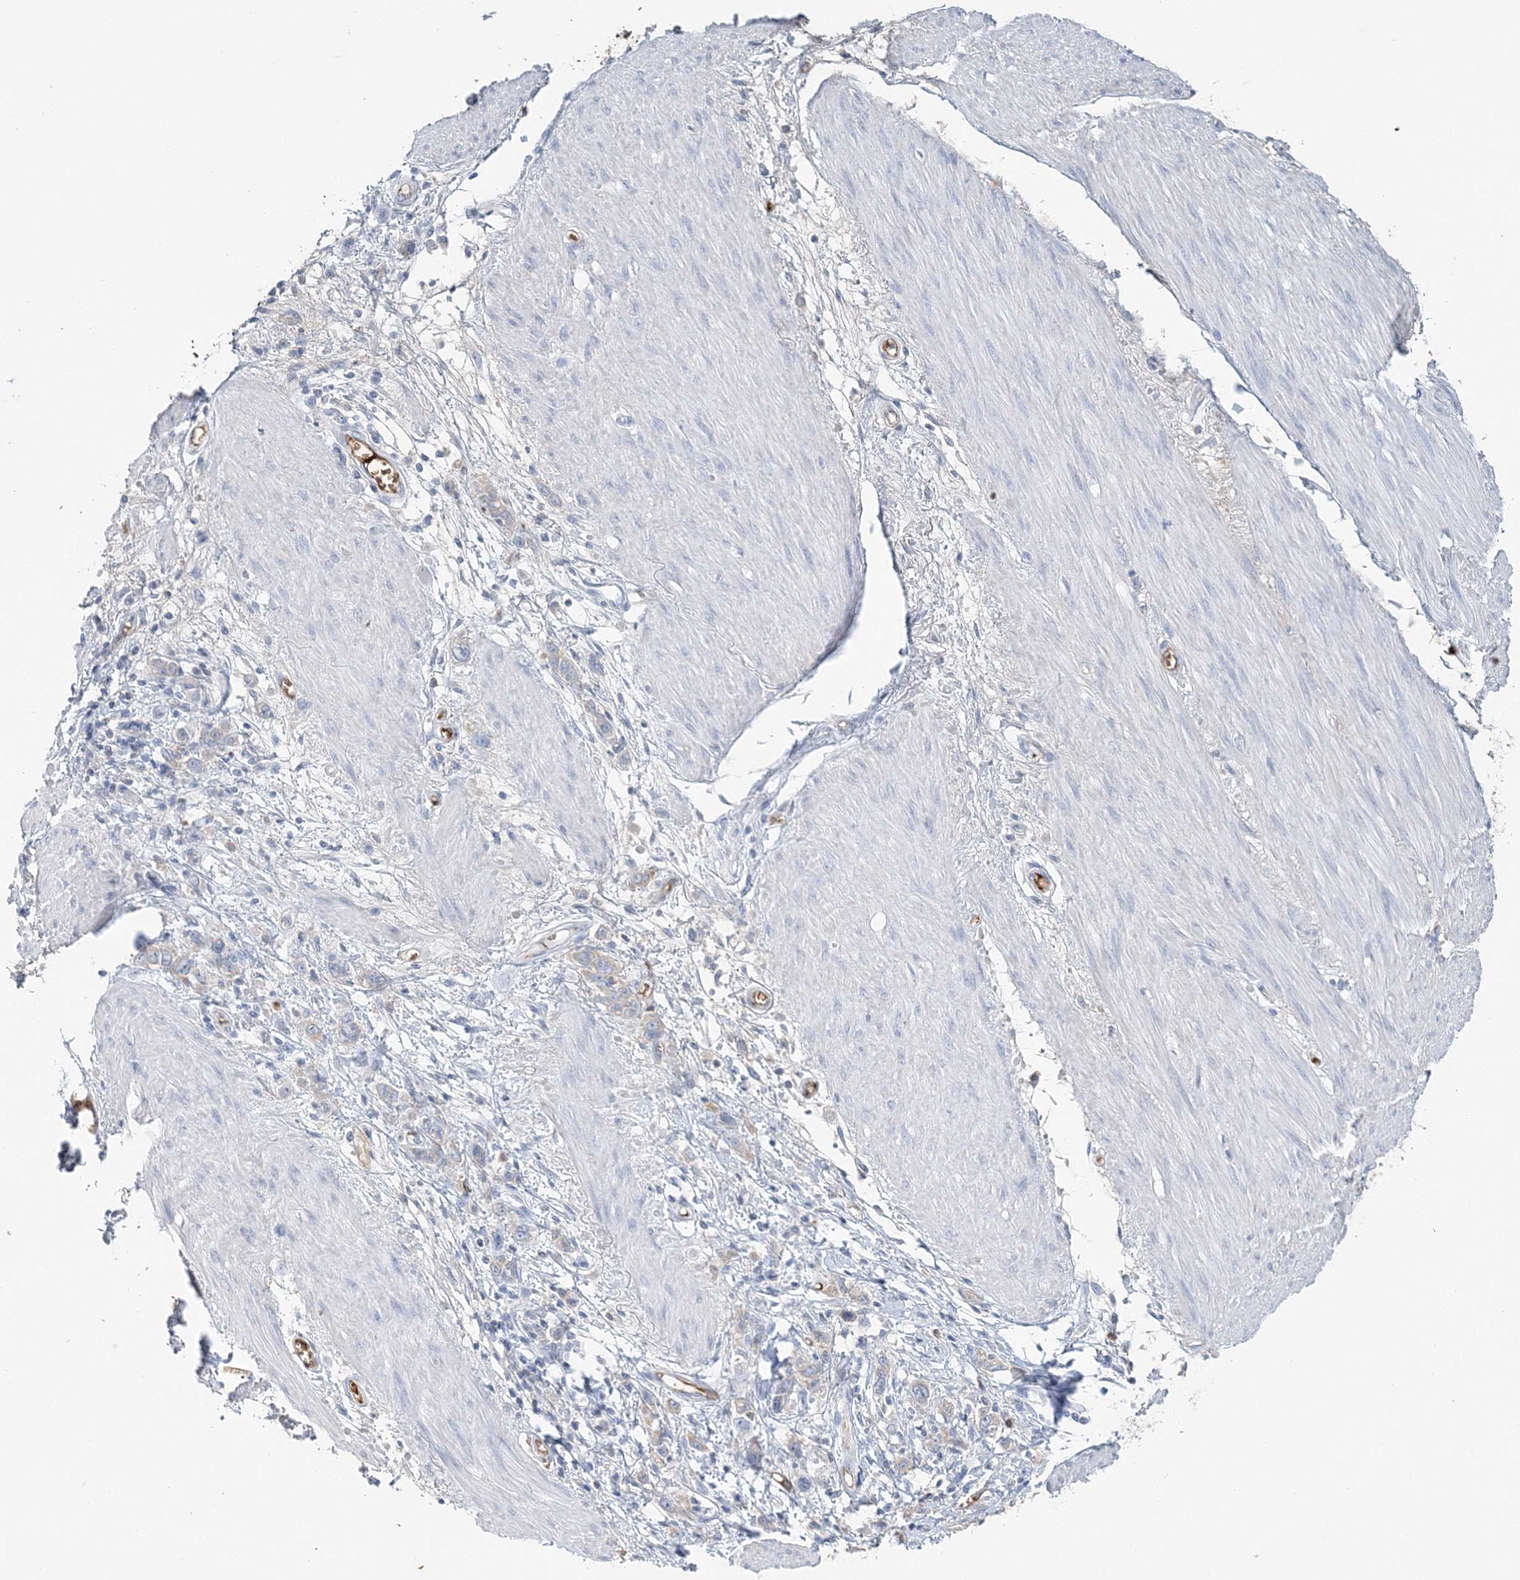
{"staining": {"intensity": "negative", "quantity": "none", "location": "none"}, "tissue": "stomach cancer", "cell_type": "Tumor cells", "image_type": "cancer", "snomed": [{"axis": "morphology", "description": "Adenocarcinoma, NOS"}, {"axis": "topography", "description": "Stomach"}], "caption": "Immunohistochemistry of human adenocarcinoma (stomach) exhibits no staining in tumor cells. (Immunohistochemistry (ihc), brightfield microscopy, high magnification).", "gene": "HBD", "patient": {"sex": "female", "age": 76}}